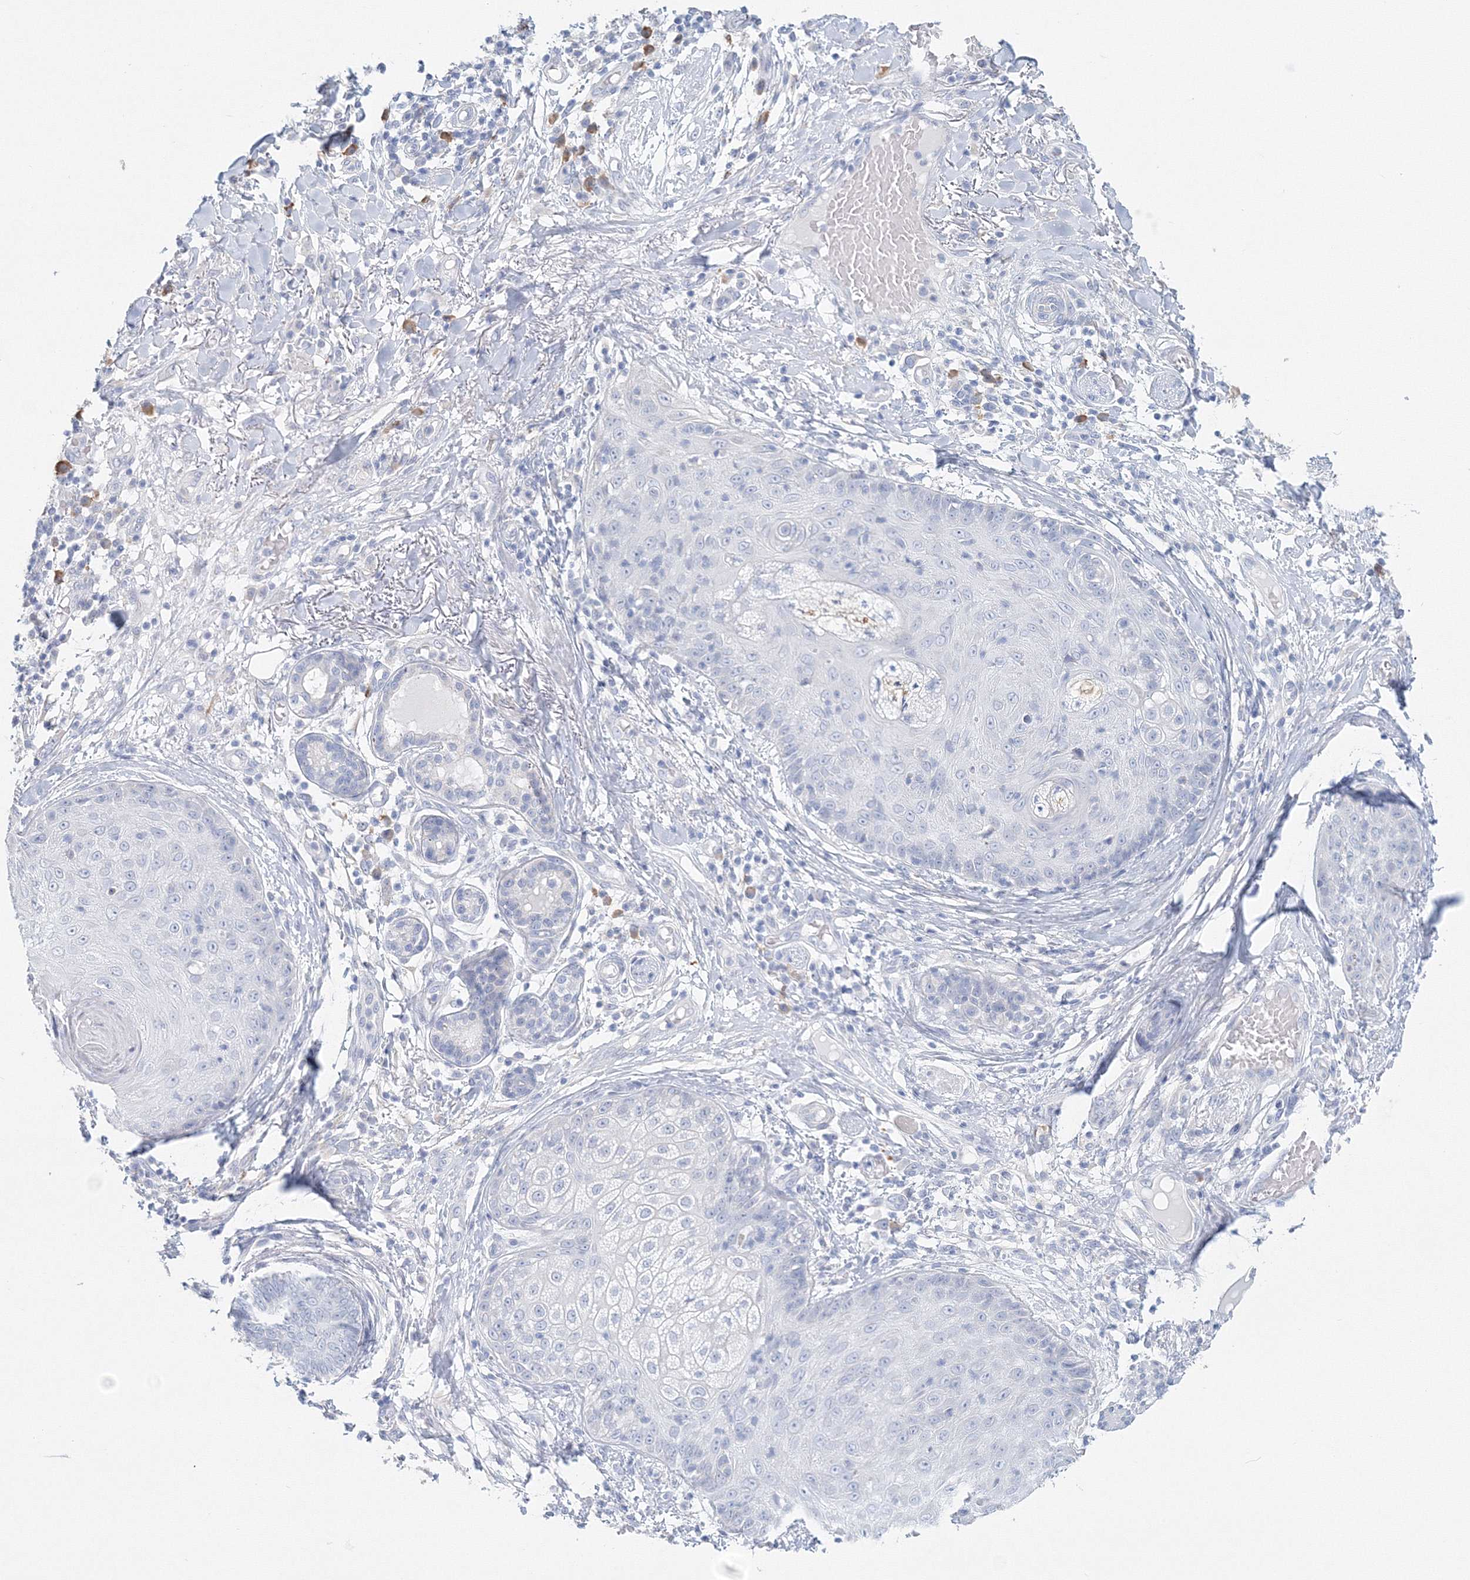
{"staining": {"intensity": "negative", "quantity": "none", "location": "none"}, "tissue": "skin cancer", "cell_type": "Tumor cells", "image_type": "cancer", "snomed": [{"axis": "morphology", "description": "Squamous cell carcinoma, NOS"}, {"axis": "topography", "description": "Skin"}], "caption": "This is an immunohistochemistry (IHC) image of human squamous cell carcinoma (skin). There is no staining in tumor cells.", "gene": "VSIG1", "patient": {"sex": "female", "age": 88}}